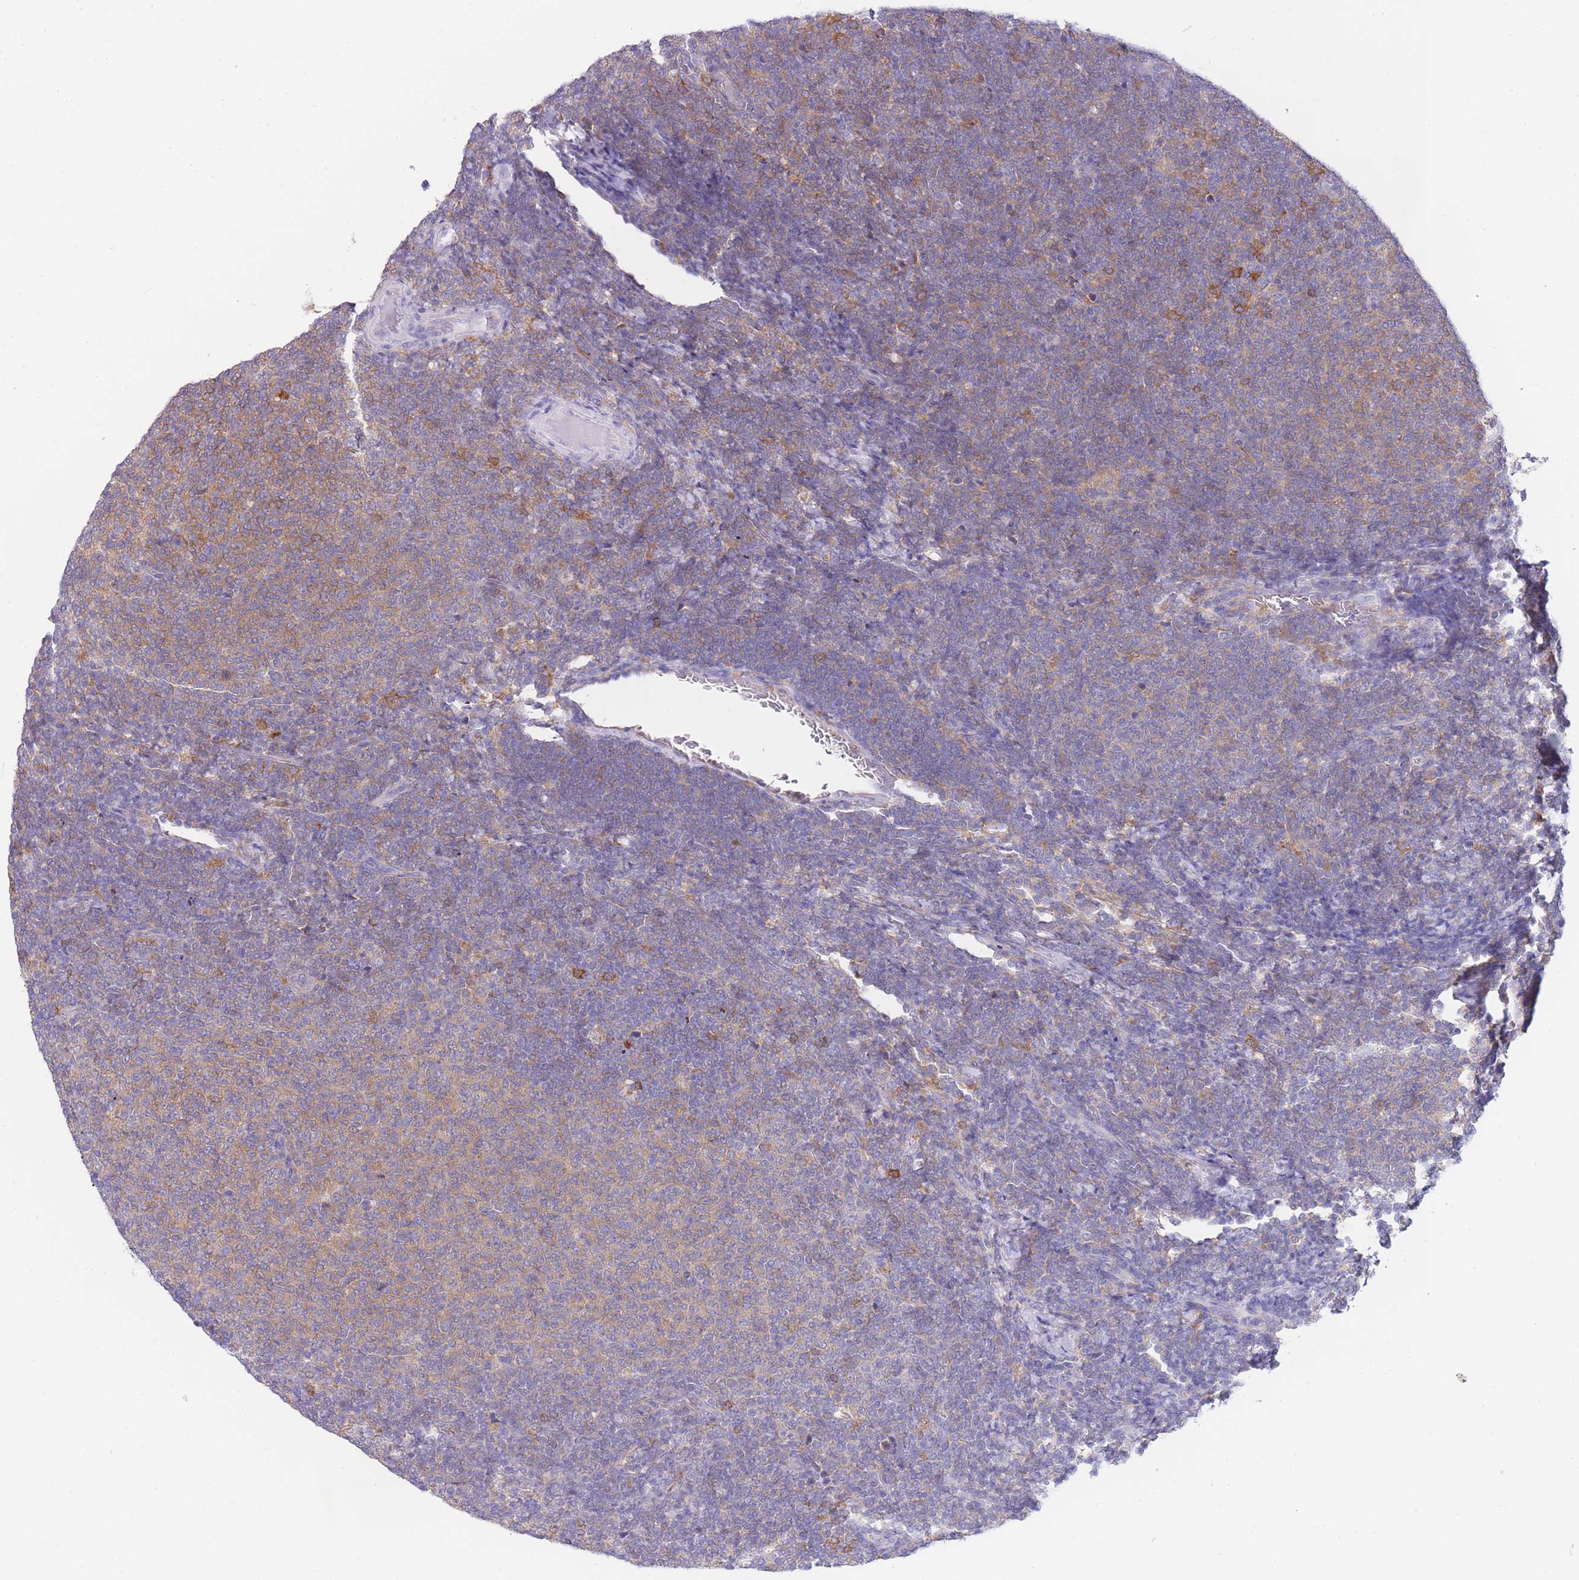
{"staining": {"intensity": "moderate", "quantity": "25%-75%", "location": "cytoplasmic/membranous"}, "tissue": "lymphoma", "cell_type": "Tumor cells", "image_type": "cancer", "snomed": [{"axis": "morphology", "description": "Malignant lymphoma, non-Hodgkin's type, Low grade"}, {"axis": "topography", "description": "Lymph node"}], "caption": "Lymphoma stained with a protein marker shows moderate staining in tumor cells.", "gene": "NAMPT", "patient": {"sex": "male", "age": 66}}